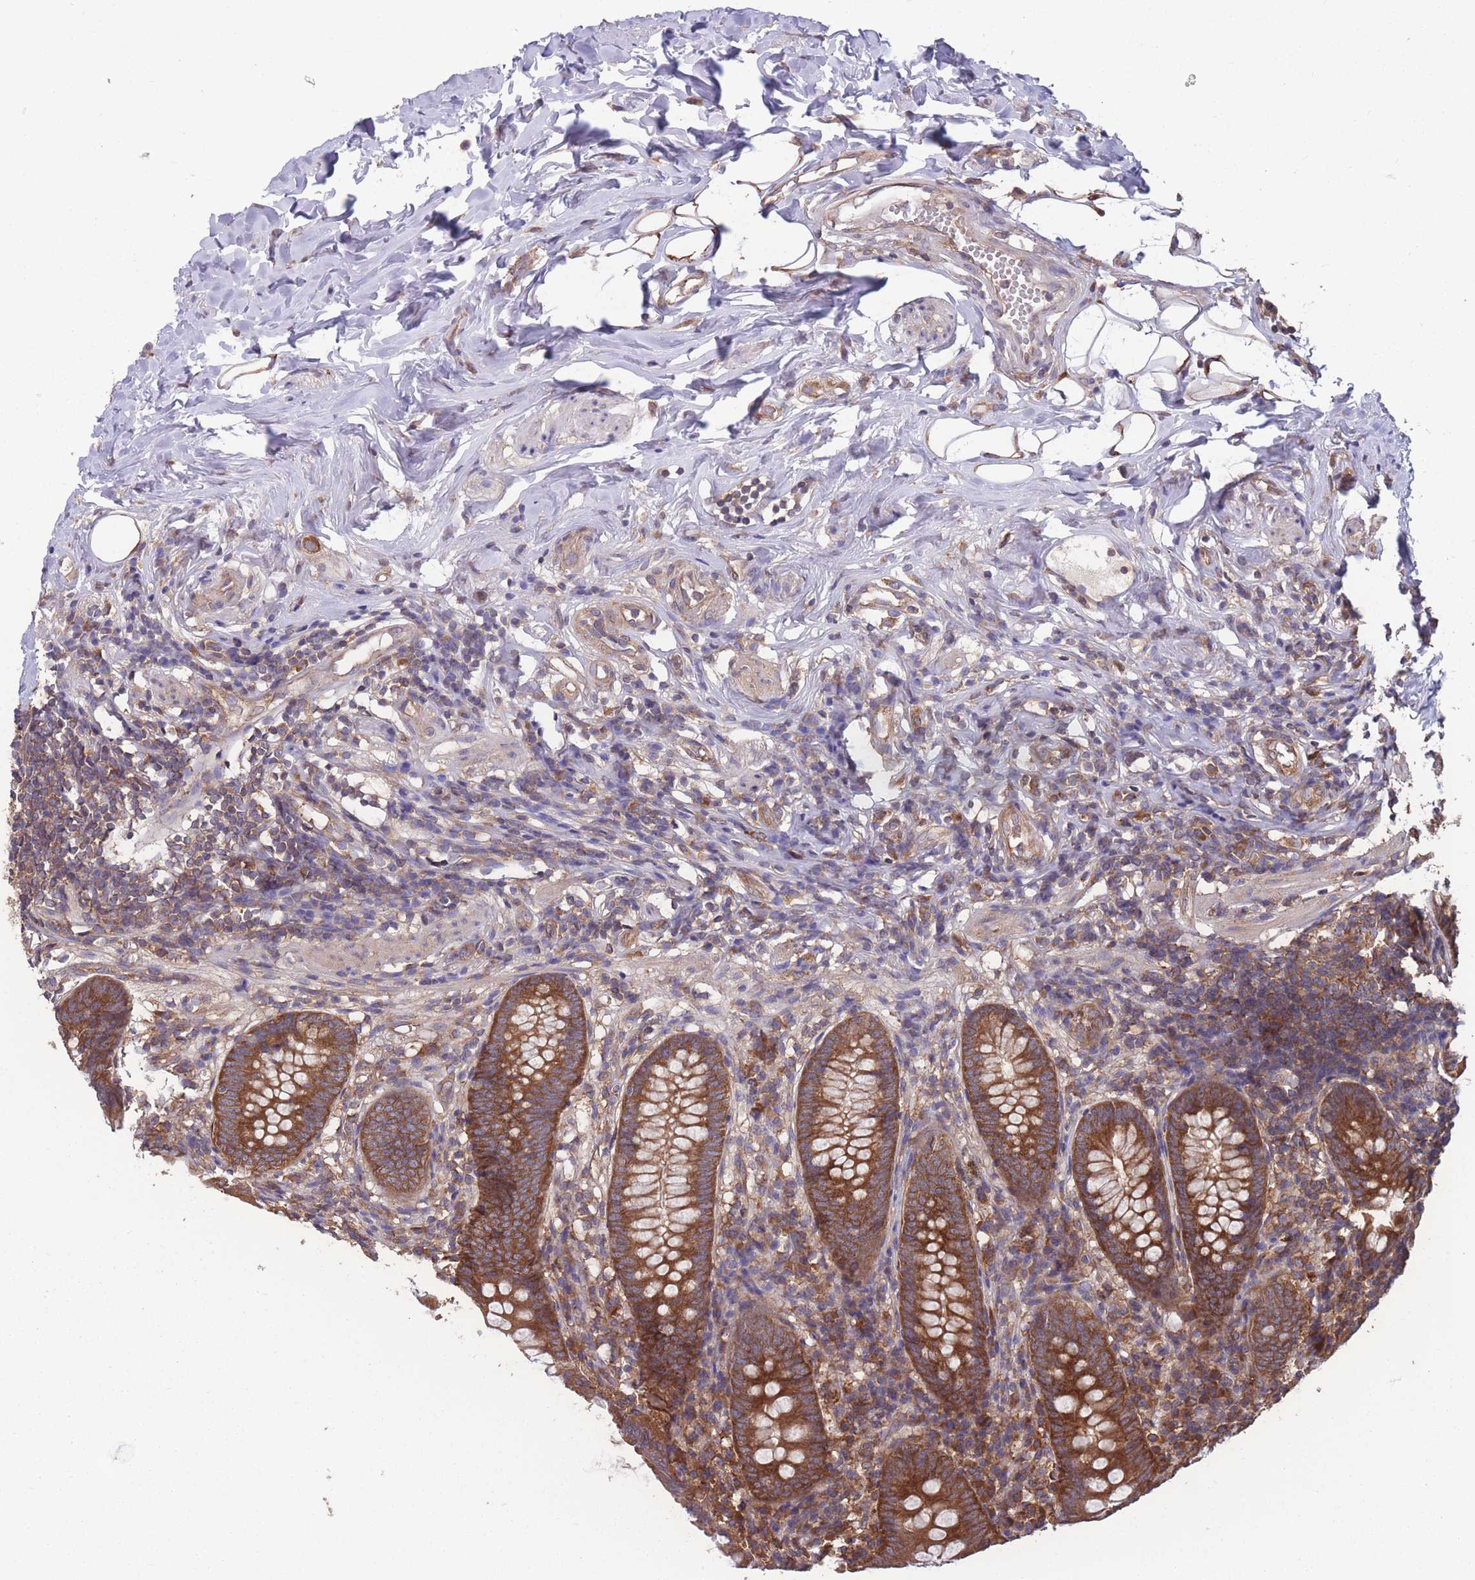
{"staining": {"intensity": "strong", "quantity": ">75%", "location": "cytoplasmic/membranous"}, "tissue": "appendix", "cell_type": "Glandular cells", "image_type": "normal", "snomed": [{"axis": "morphology", "description": "Normal tissue, NOS"}, {"axis": "topography", "description": "Appendix"}], "caption": "The immunohistochemical stain labels strong cytoplasmic/membranous positivity in glandular cells of normal appendix.", "gene": "ZPR1", "patient": {"sex": "female", "age": 62}}